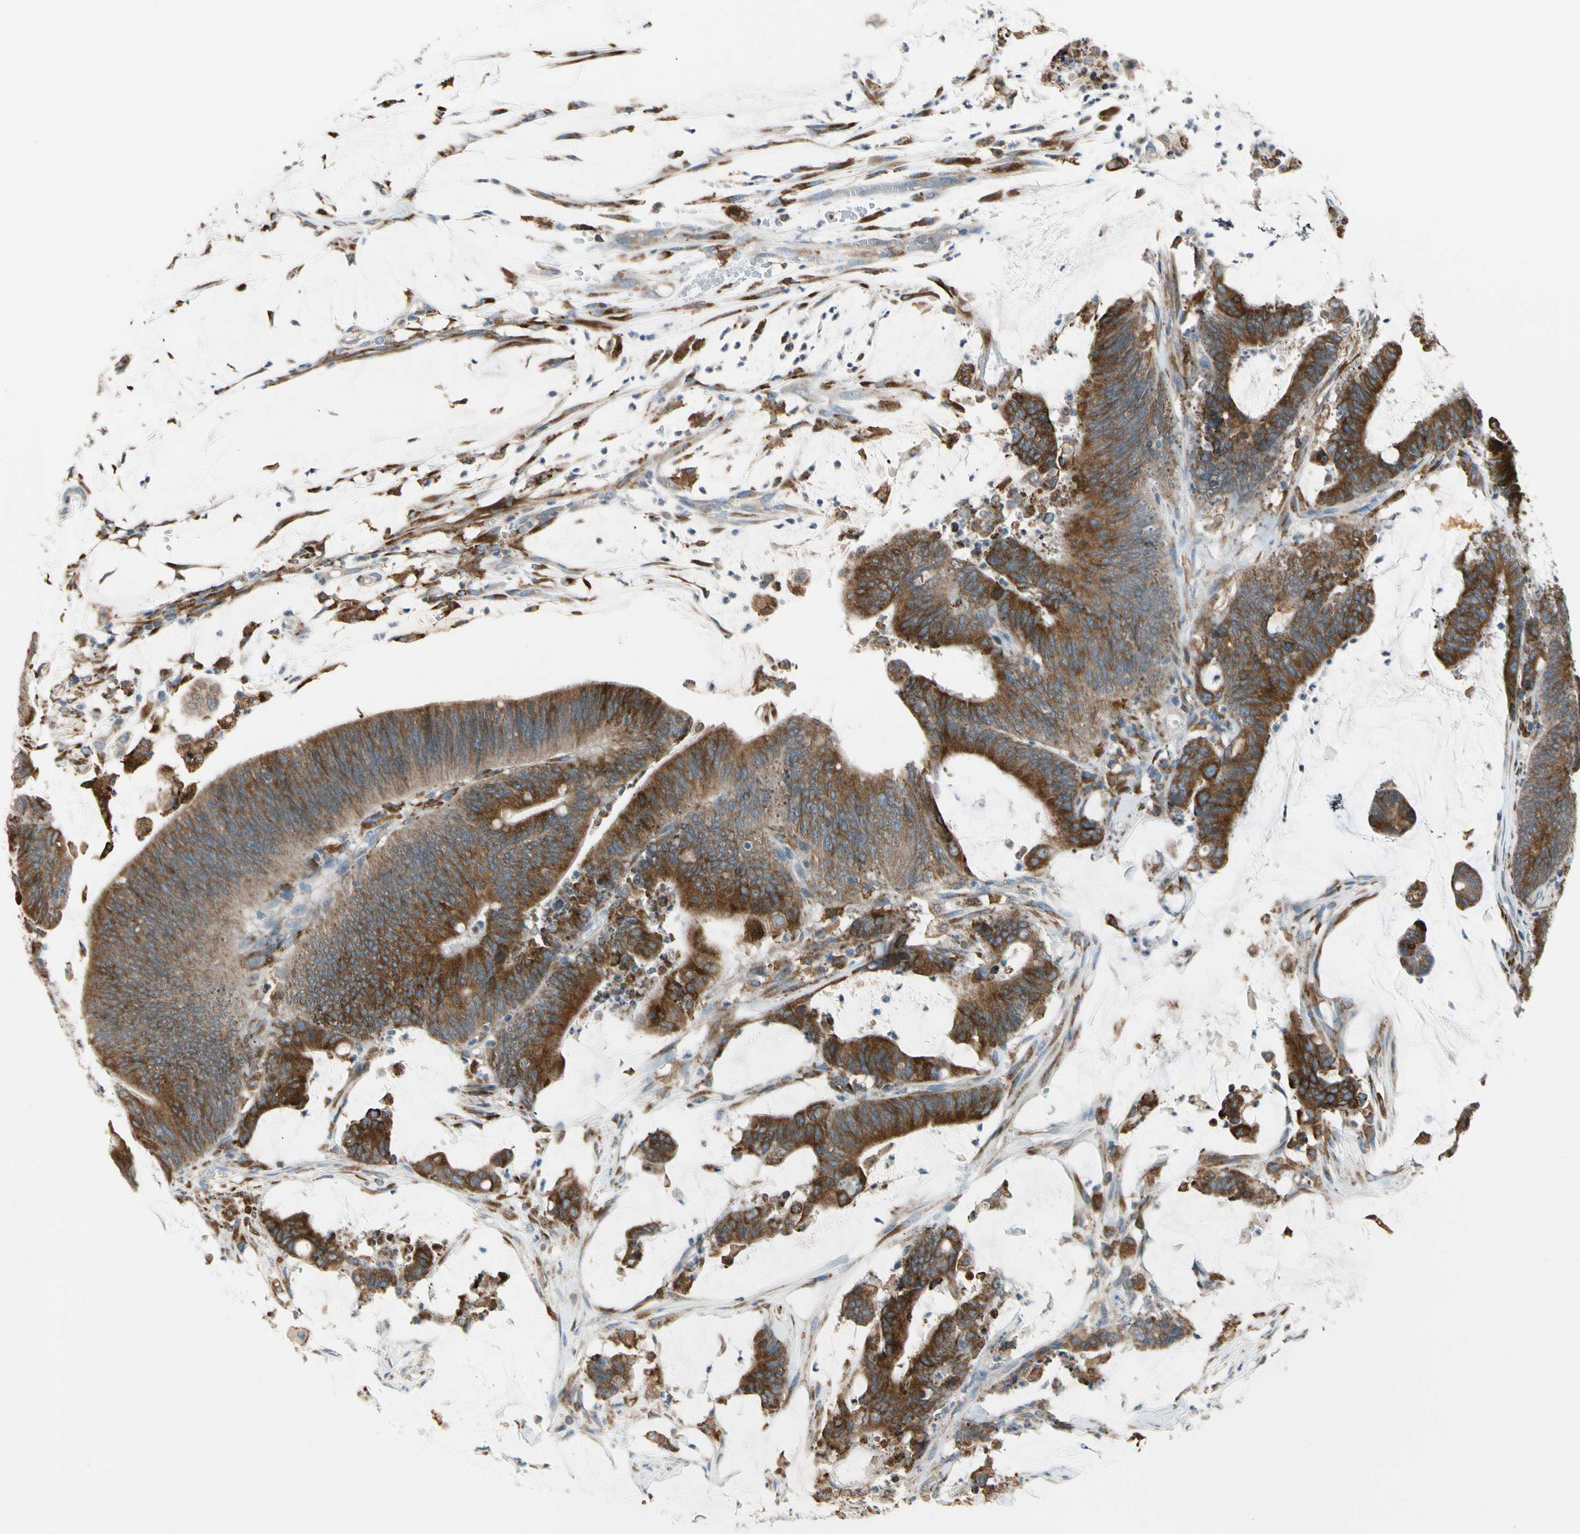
{"staining": {"intensity": "moderate", "quantity": ">75%", "location": "cytoplasmic/membranous"}, "tissue": "colorectal cancer", "cell_type": "Tumor cells", "image_type": "cancer", "snomed": [{"axis": "morphology", "description": "Adenocarcinoma, NOS"}, {"axis": "topography", "description": "Rectum"}], "caption": "There is medium levels of moderate cytoplasmic/membranous positivity in tumor cells of adenocarcinoma (colorectal), as demonstrated by immunohistochemical staining (brown color).", "gene": "LRPAP1", "patient": {"sex": "female", "age": 66}}